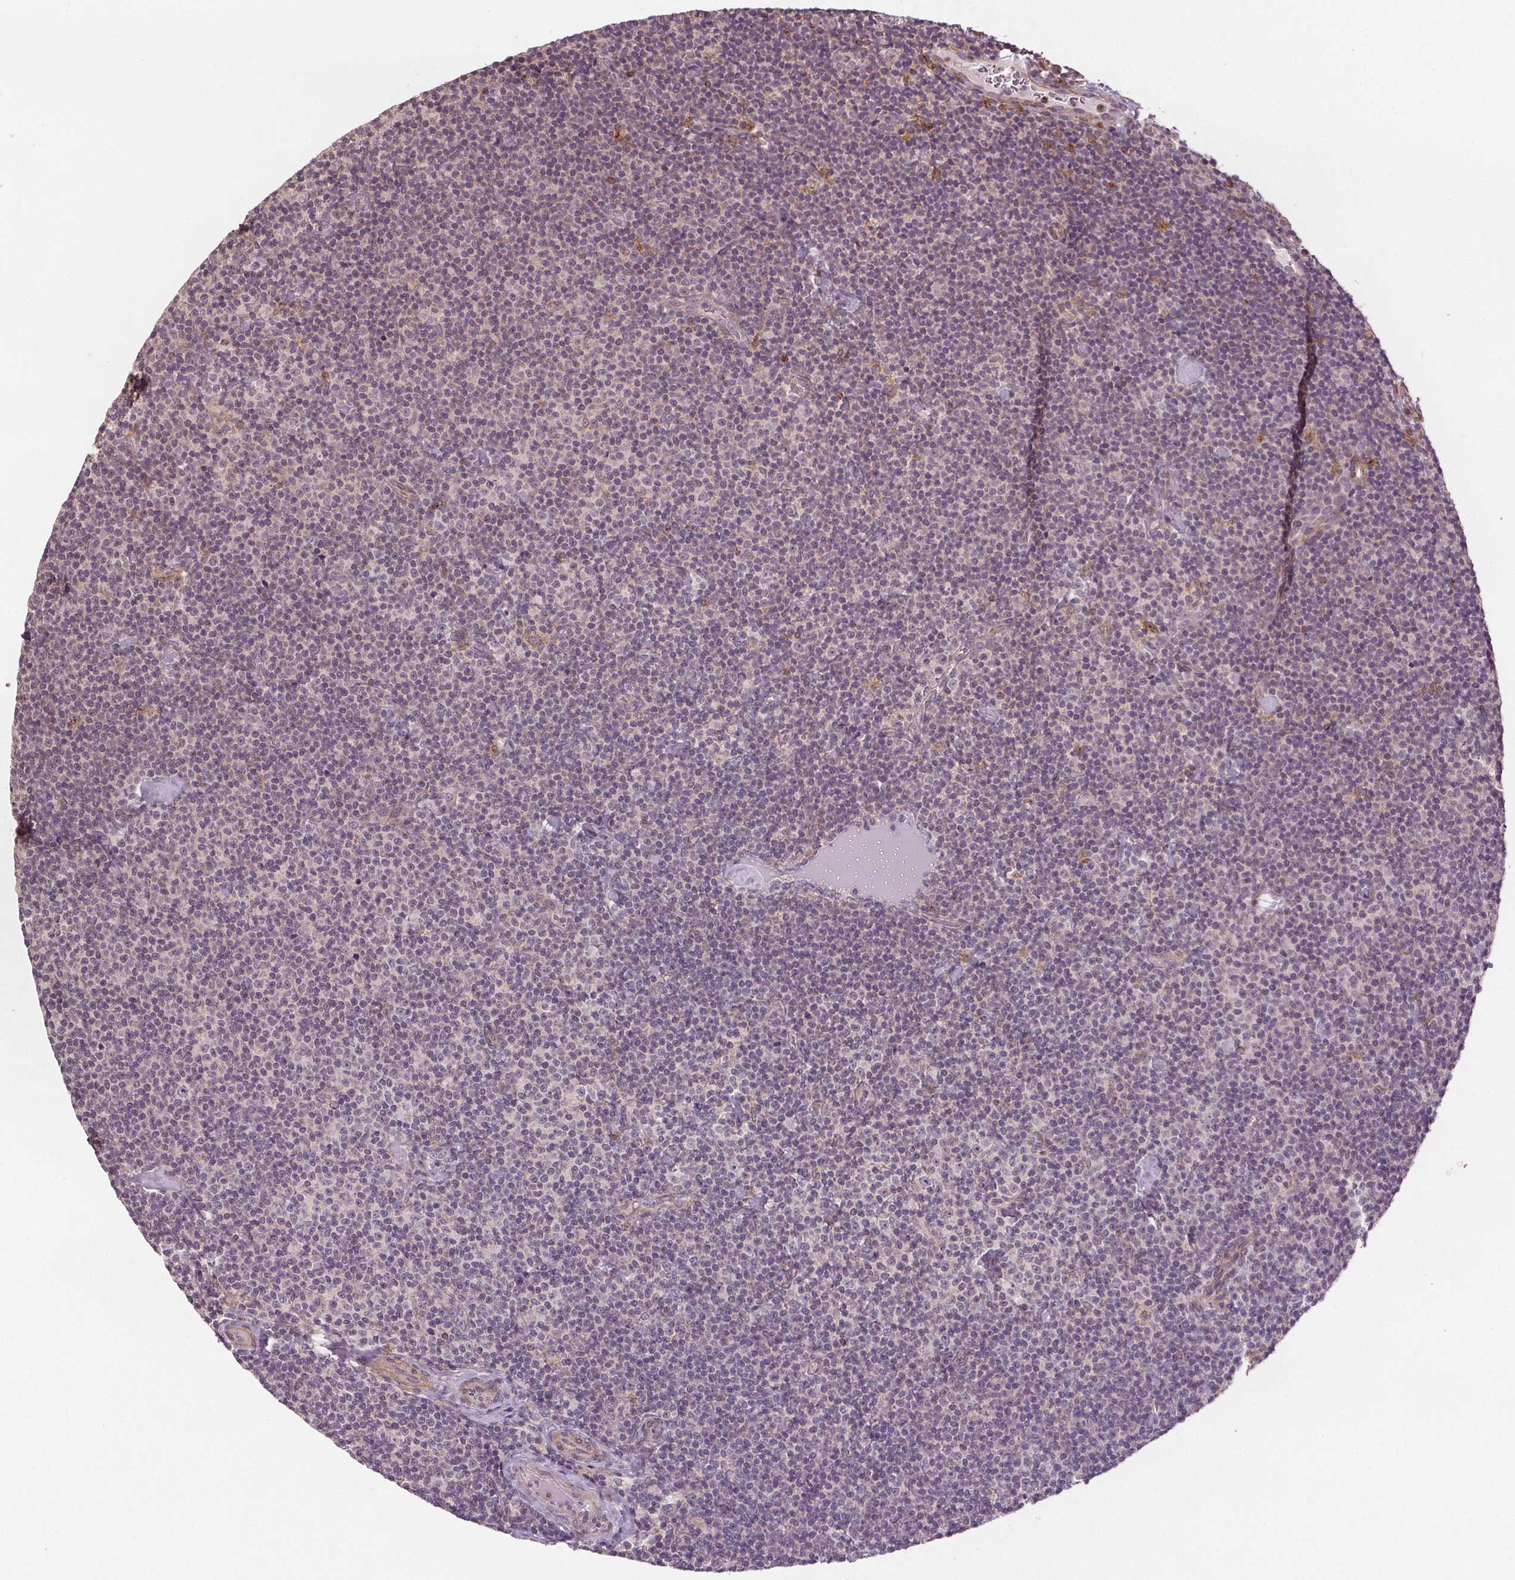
{"staining": {"intensity": "negative", "quantity": "none", "location": "none"}, "tissue": "lymphoma", "cell_type": "Tumor cells", "image_type": "cancer", "snomed": [{"axis": "morphology", "description": "Malignant lymphoma, non-Hodgkin's type, Low grade"}, {"axis": "topography", "description": "Lymph node"}], "caption": "Human lymphoma stained for a protein using IHC demonstrates no staining in tumor cells.", "gene": "EPHB3", "patient": {"sex": "male", "age": 81}}